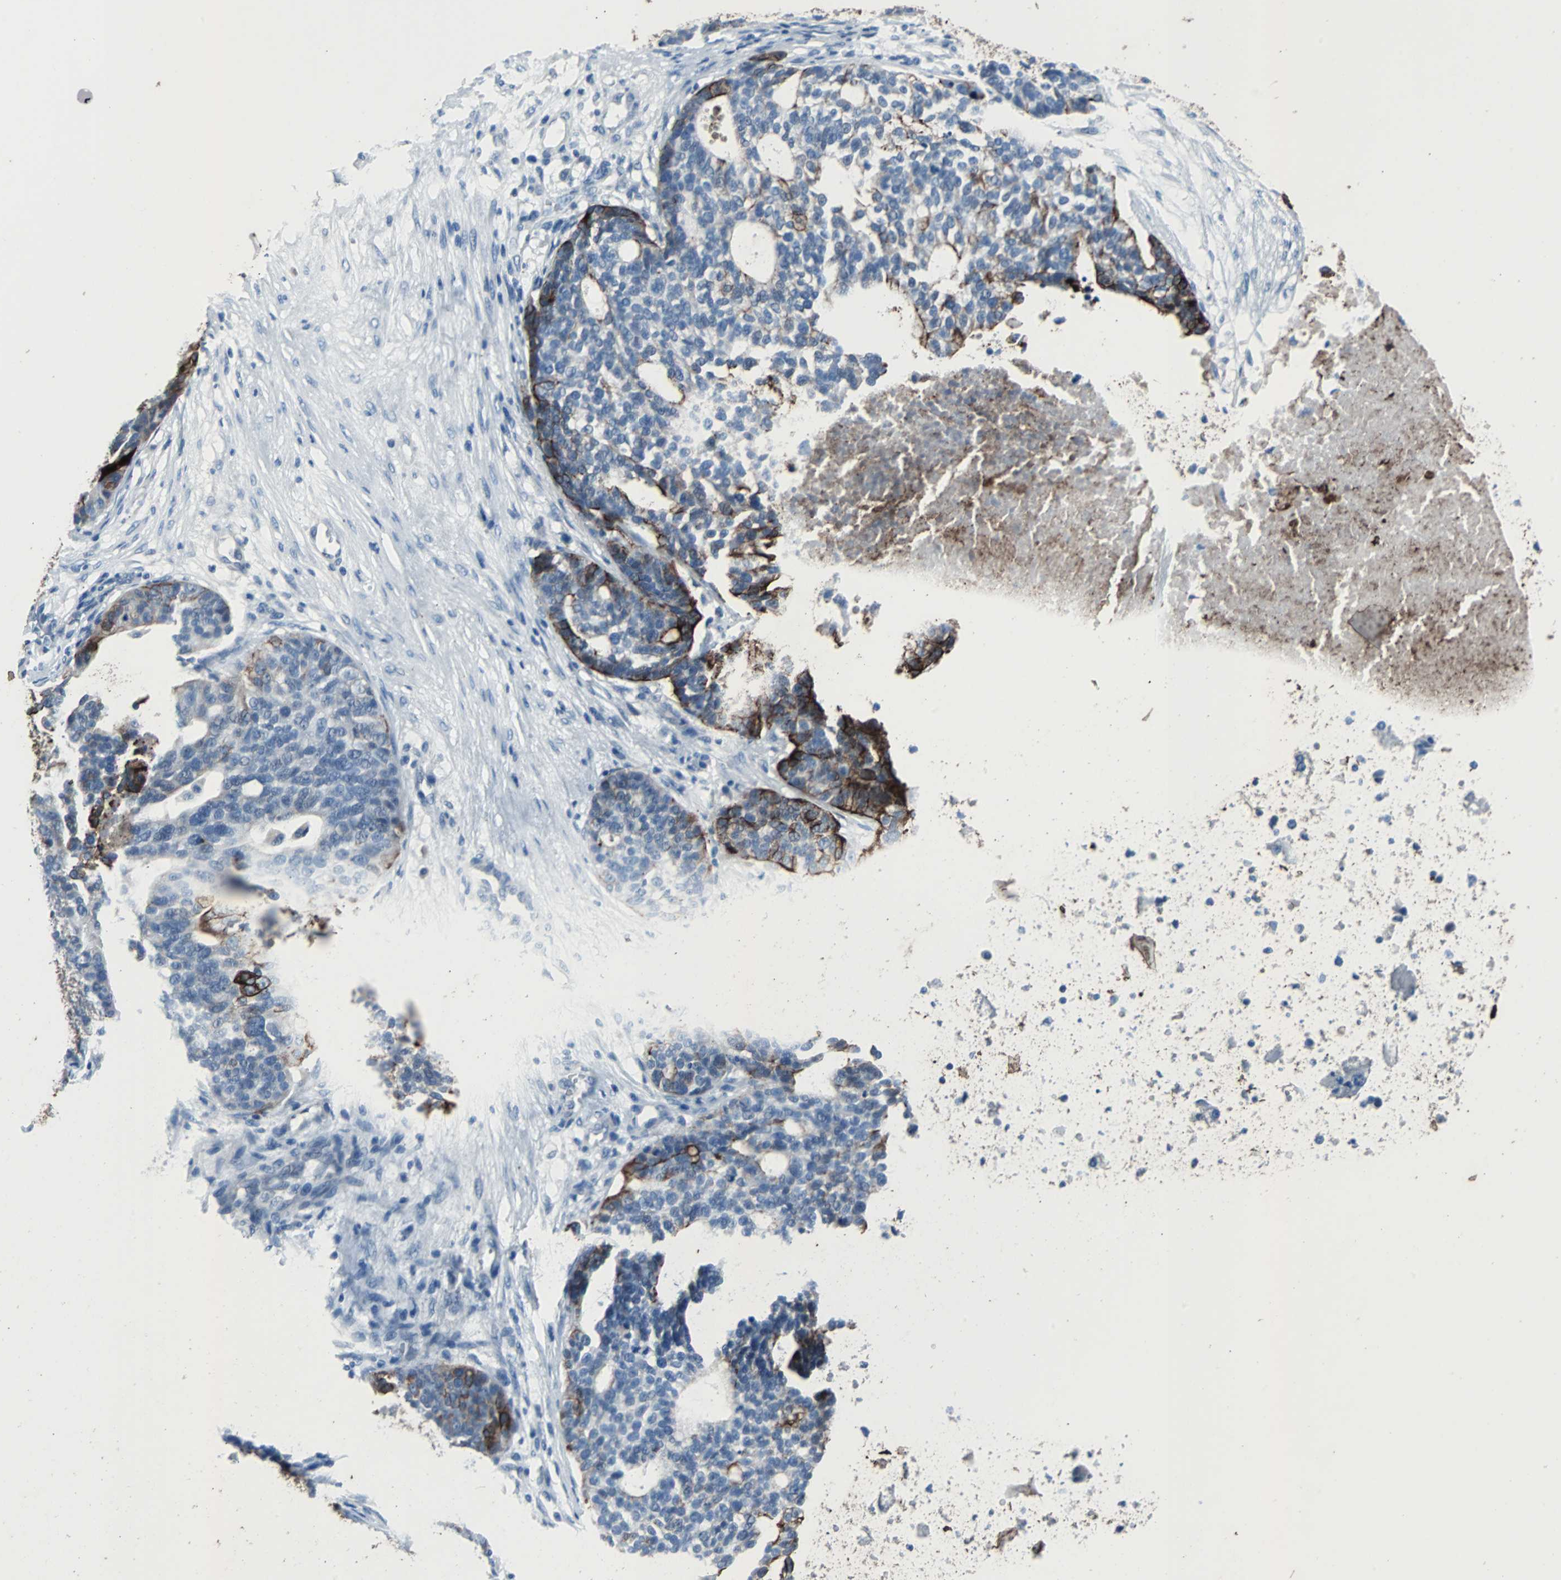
{"staining": {"intensity": "weak", "quantity": "25%-75%", "location": "cytoplasmic/membranous"}, "tissue": "ovarian cancer", "cell_type": "Tumor cells", "image_type": "cancer", "snomed": [{"axis": "morphology", "description": "Cystadenocarcinoma, serous, NOS"}, {"axis": "topography", "description": "Ovary"}], "caption": "Tumor cells show low levels of weak cytoplasmic/membranous positivity in approximately 25%-75% of cells in human serous cystadenocarcinoma (ovarian).", "gene": "KRT7", "patient": {"sex": "female", "age": 59}}